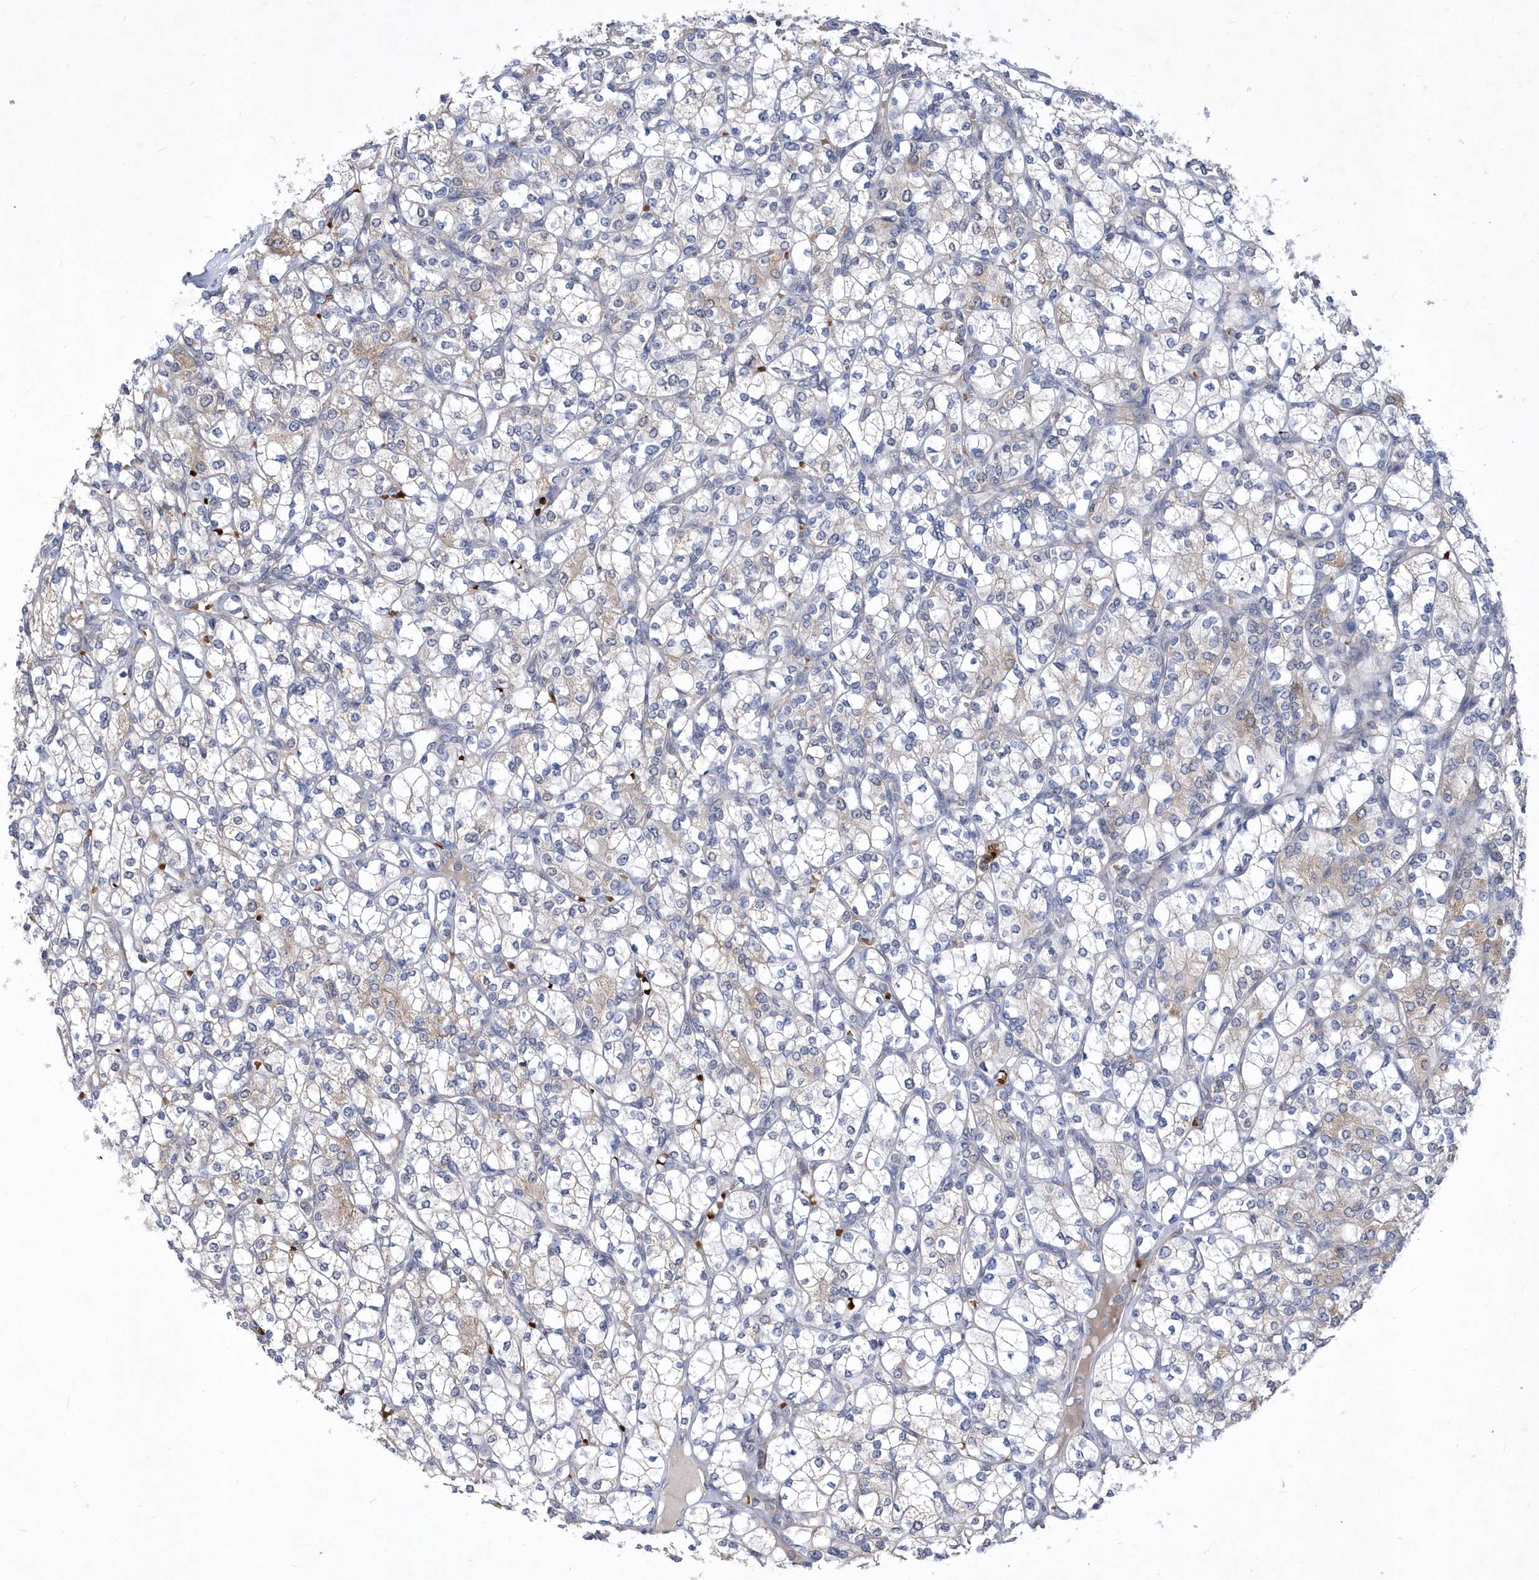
{"staining": {"intensity": "negative", "quantity": "none", "location": "none"}, "tissue": "renal cancer", "cell_type": "Tumor cells", "image_type": "cancer", "snomed": [{"axis": "morphology", "description": "Adenocarcinoma, NOS"}, {"axis": "topography", "description": "Kidney"}], "caption": "Image shows no significant protein staining in tumor cells of renal adenocarcinoma.", "gene": "ZNF875", "patient": {"sex": "male", "age": 77}}